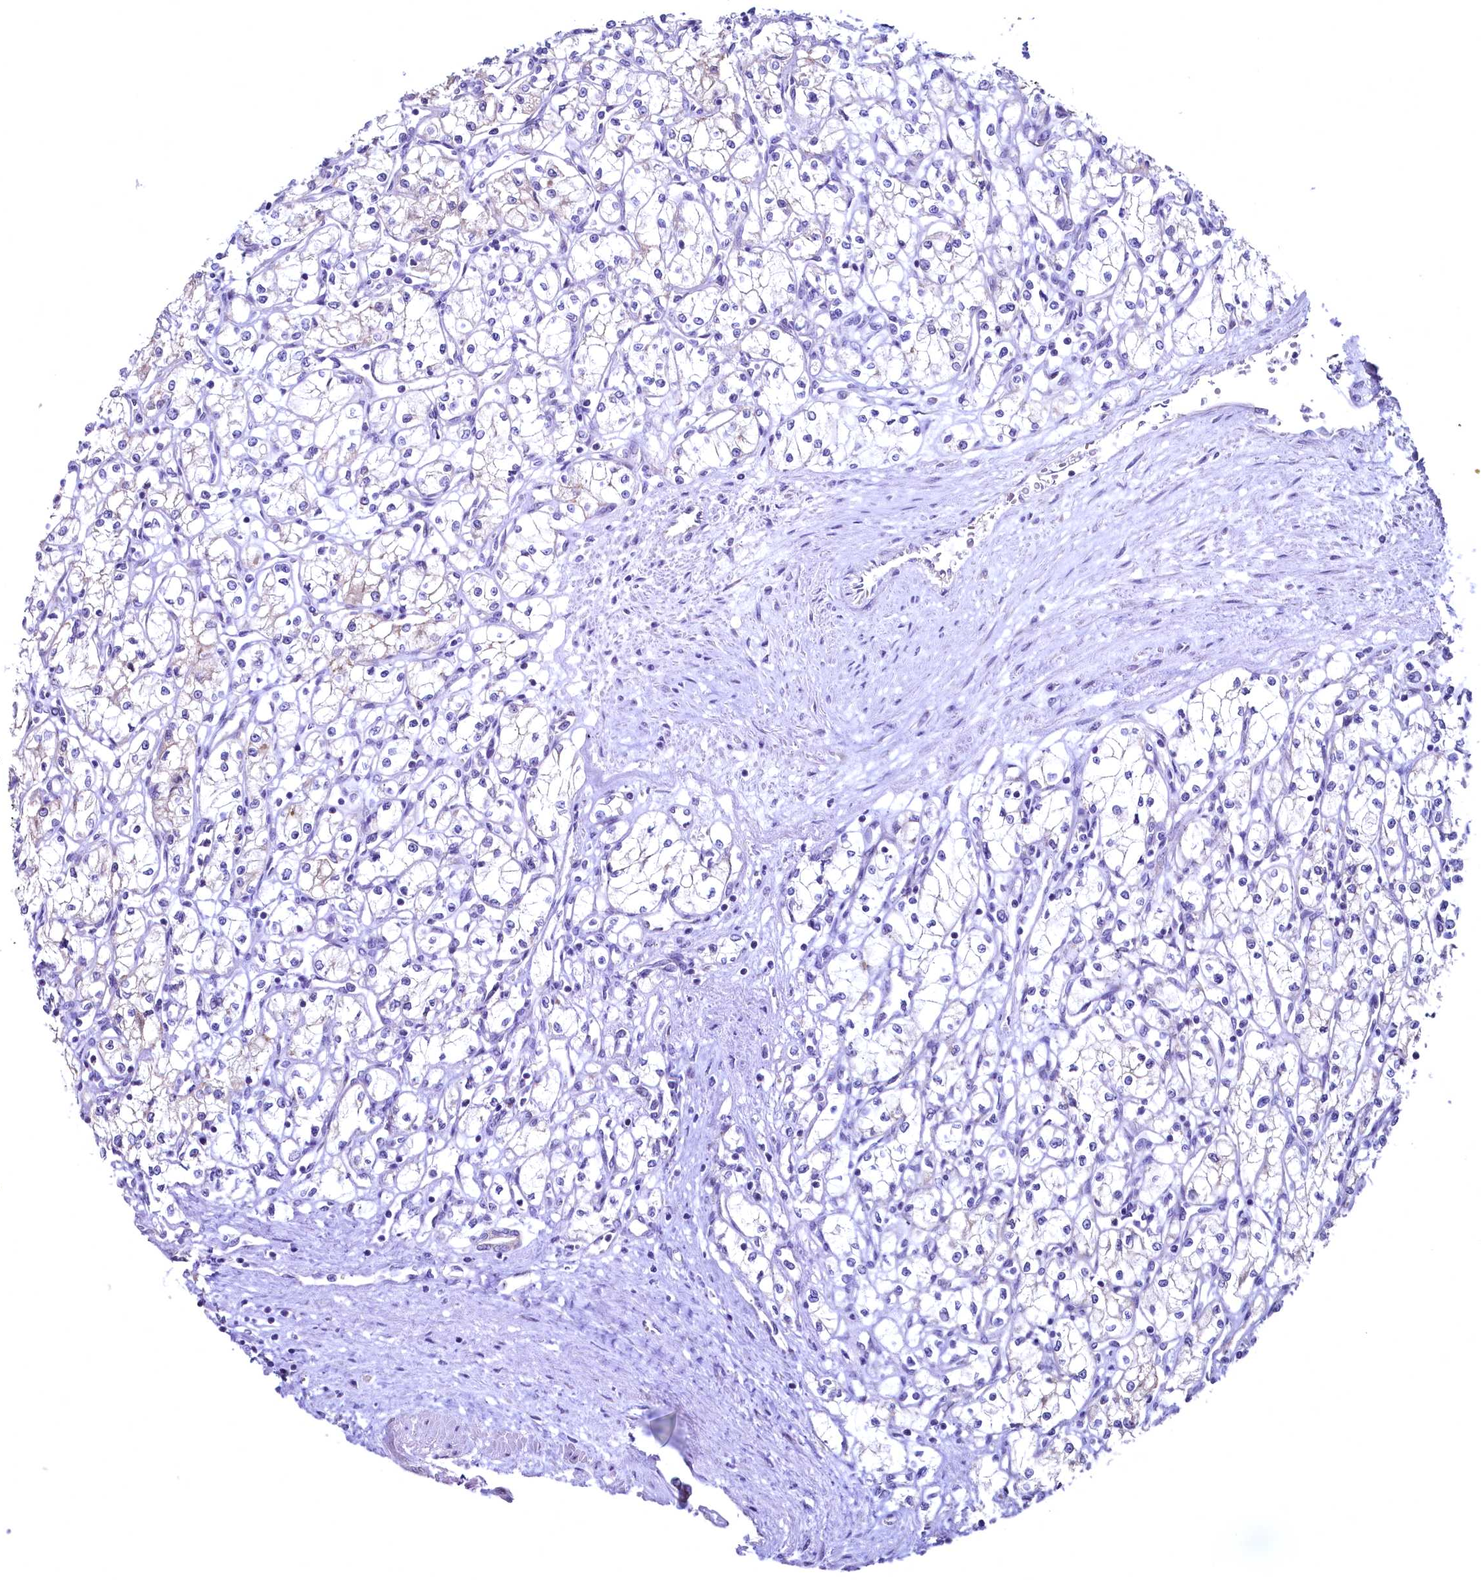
{"staining": {"intensity": "negative", "quantity": "none", "location": "none"}, "tissue": "renal cancer", "cell_type": "Tumor cells", "image_type": "cancer", "snomed": [{"axis": "morphology", "description": "Adenocarcinoma, NOS"}, {"axis": "topography", "description": "Kidney"}], "caption": "High power microscopy histopathology image of an immunohistochemistry (IHC) histopathology image of renal cancer (adenocarcinoma), revealing no significant staining in tumor cells.", "gene": "MRPL57", "patient": {"sex": "male", "age": 59}}